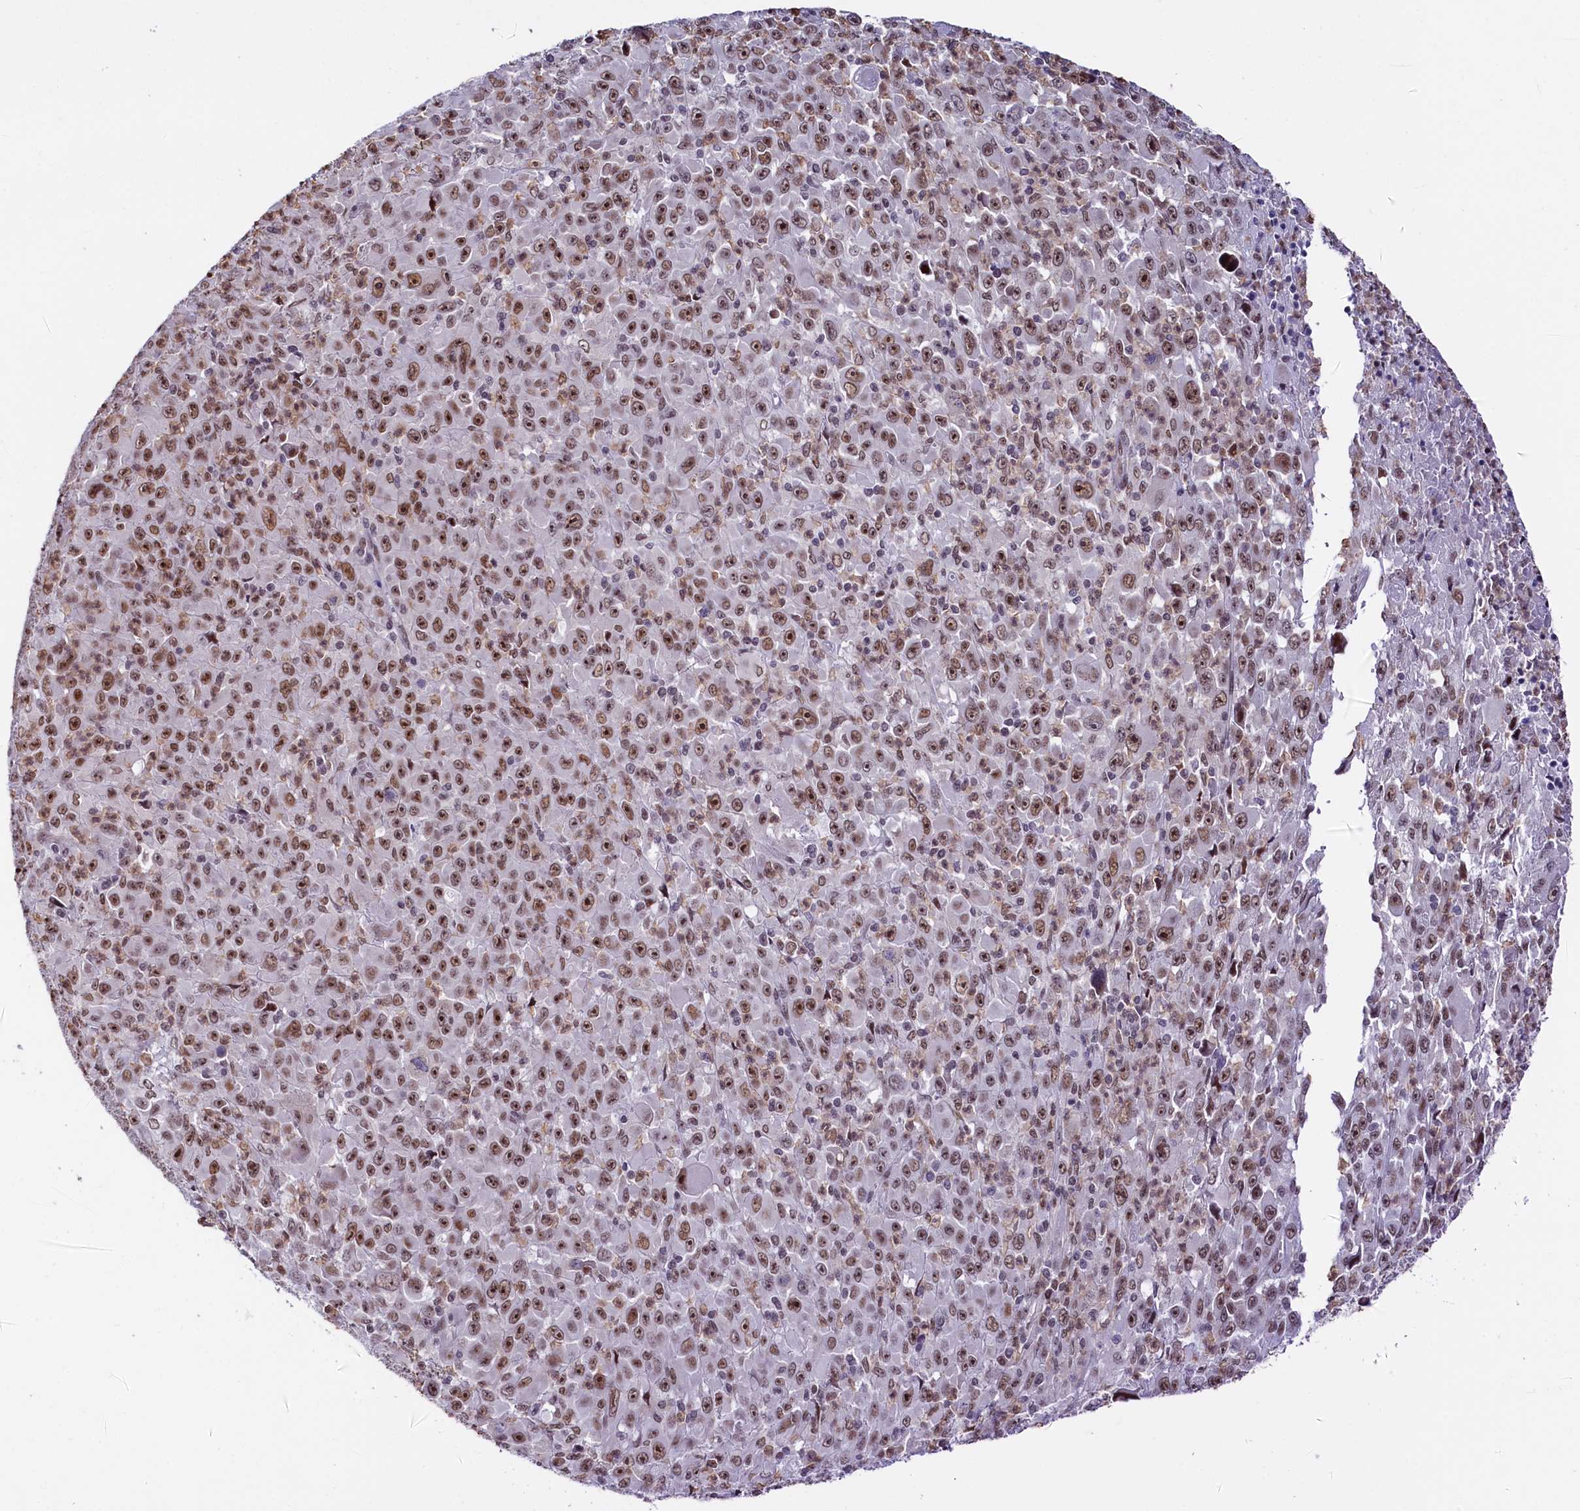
{"staining": {"intensity": "moderate", "quantity": ">75%", "location": "nuclear"}, "tissue": "melanoma", "cell_type": "Tumor cells", "image_type": "cancer", "snomed": [{"axis": "morphology", "description": "Malignant melanoma, Metastatic site"}, {"axis": "topography", "description": "Skin"}], "caption": "A photomicrograph showing moderate nuclear staining in approximately >75% of tumor cells in melanoma, as visualized by brown immunohistochemical staining.", "gene": "SCAF11", "patient": {"sex": "female", "age": 56}}